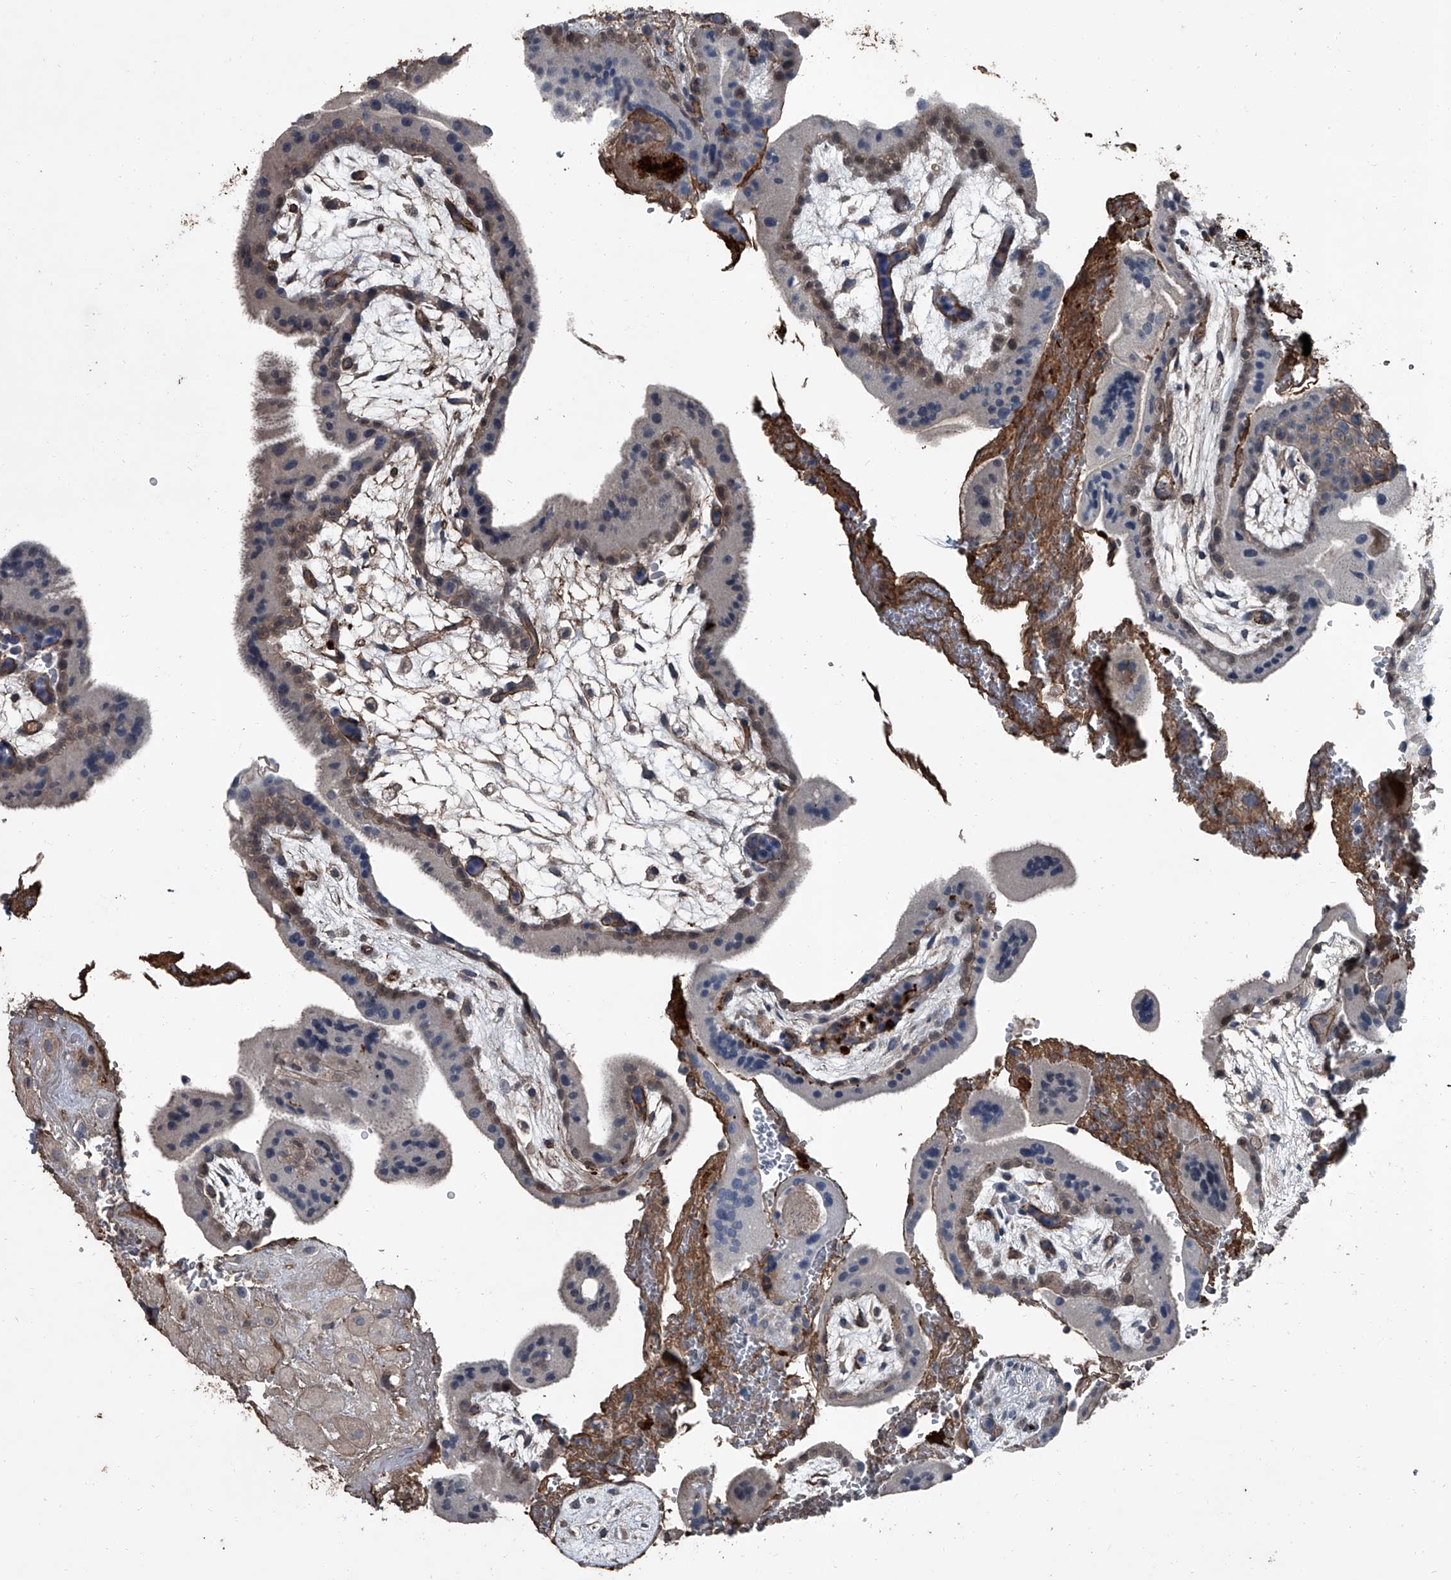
{"staining": {"intensity": "negative", "quantity": "none", "location": "none"}, "tissue": "placenta", "cell_type": "Decidual cells", "image_type": "normal", "snomed": [{"axis": "morphology", "description": "Normal tissue, NOS"}, {"axis": "topography", "description": "Placenta"}], "caption": "An image of placenta stained for a protein shows no brown staining in decidual cells. (Immunohistochemistry, brightfield microscopy, high magnification).", "gene": "OARD1", "patient": {"sex": "female", "age": 35}}